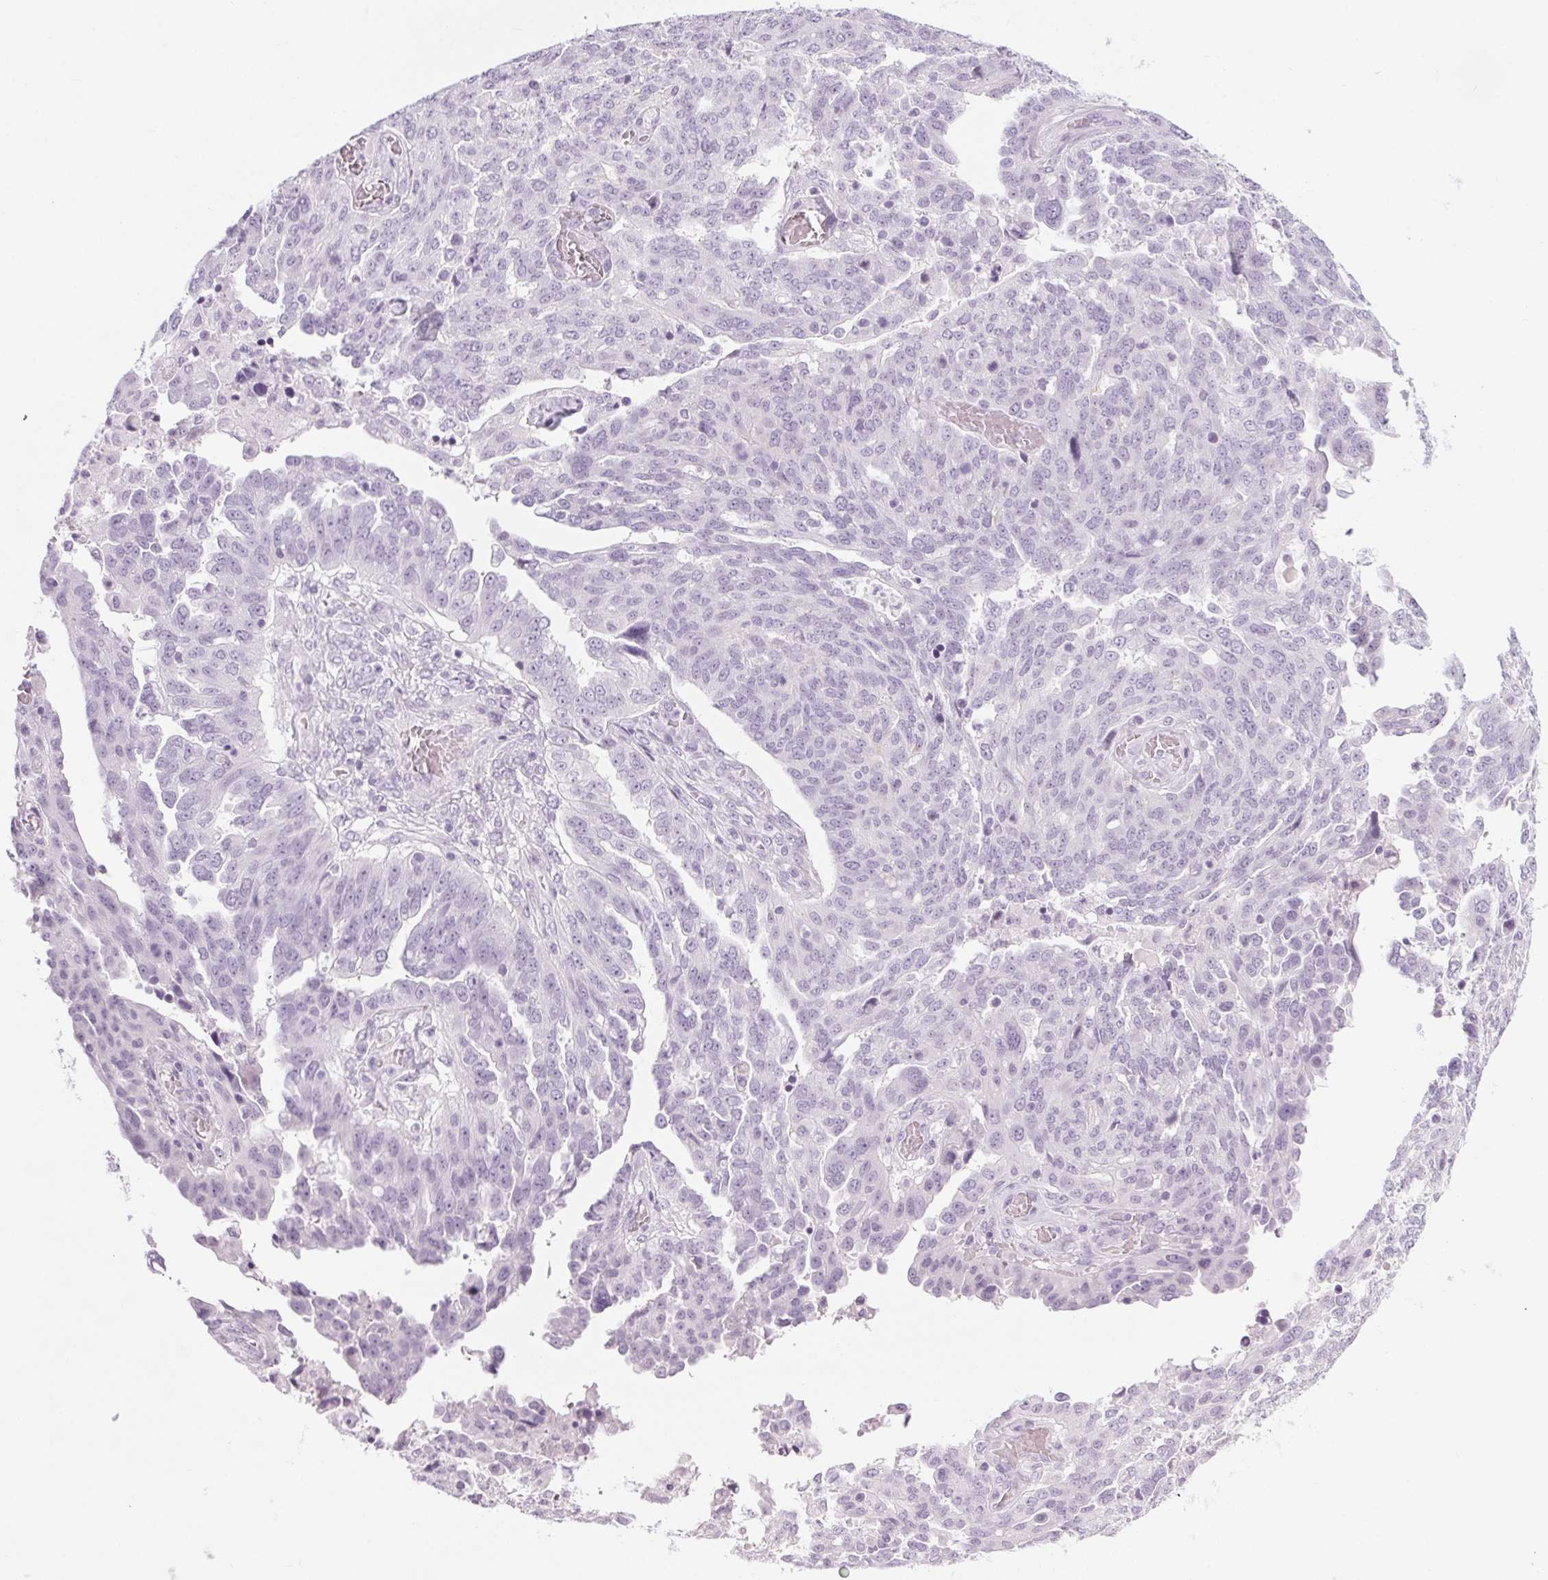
{"staining": {"intensity": "negative", "quantity": "none", "location": "none"}, "tissue": "ovarian cancer", "cell_type": "Tumor cells", "image_type": "cancer", "snomed": [{"axis": "morphology", "description": "Cystadenocarcinoma, serous, NOS"}, {"axis": "topography", "description": "Ovary"}], "caption": "Protein analysis of ovarian cancer (serous cystadenocarcinoma) reveals no significant staining in tumor cells.", "gene": "LRP2", "patient": {"sex": "female", "age": 67}}